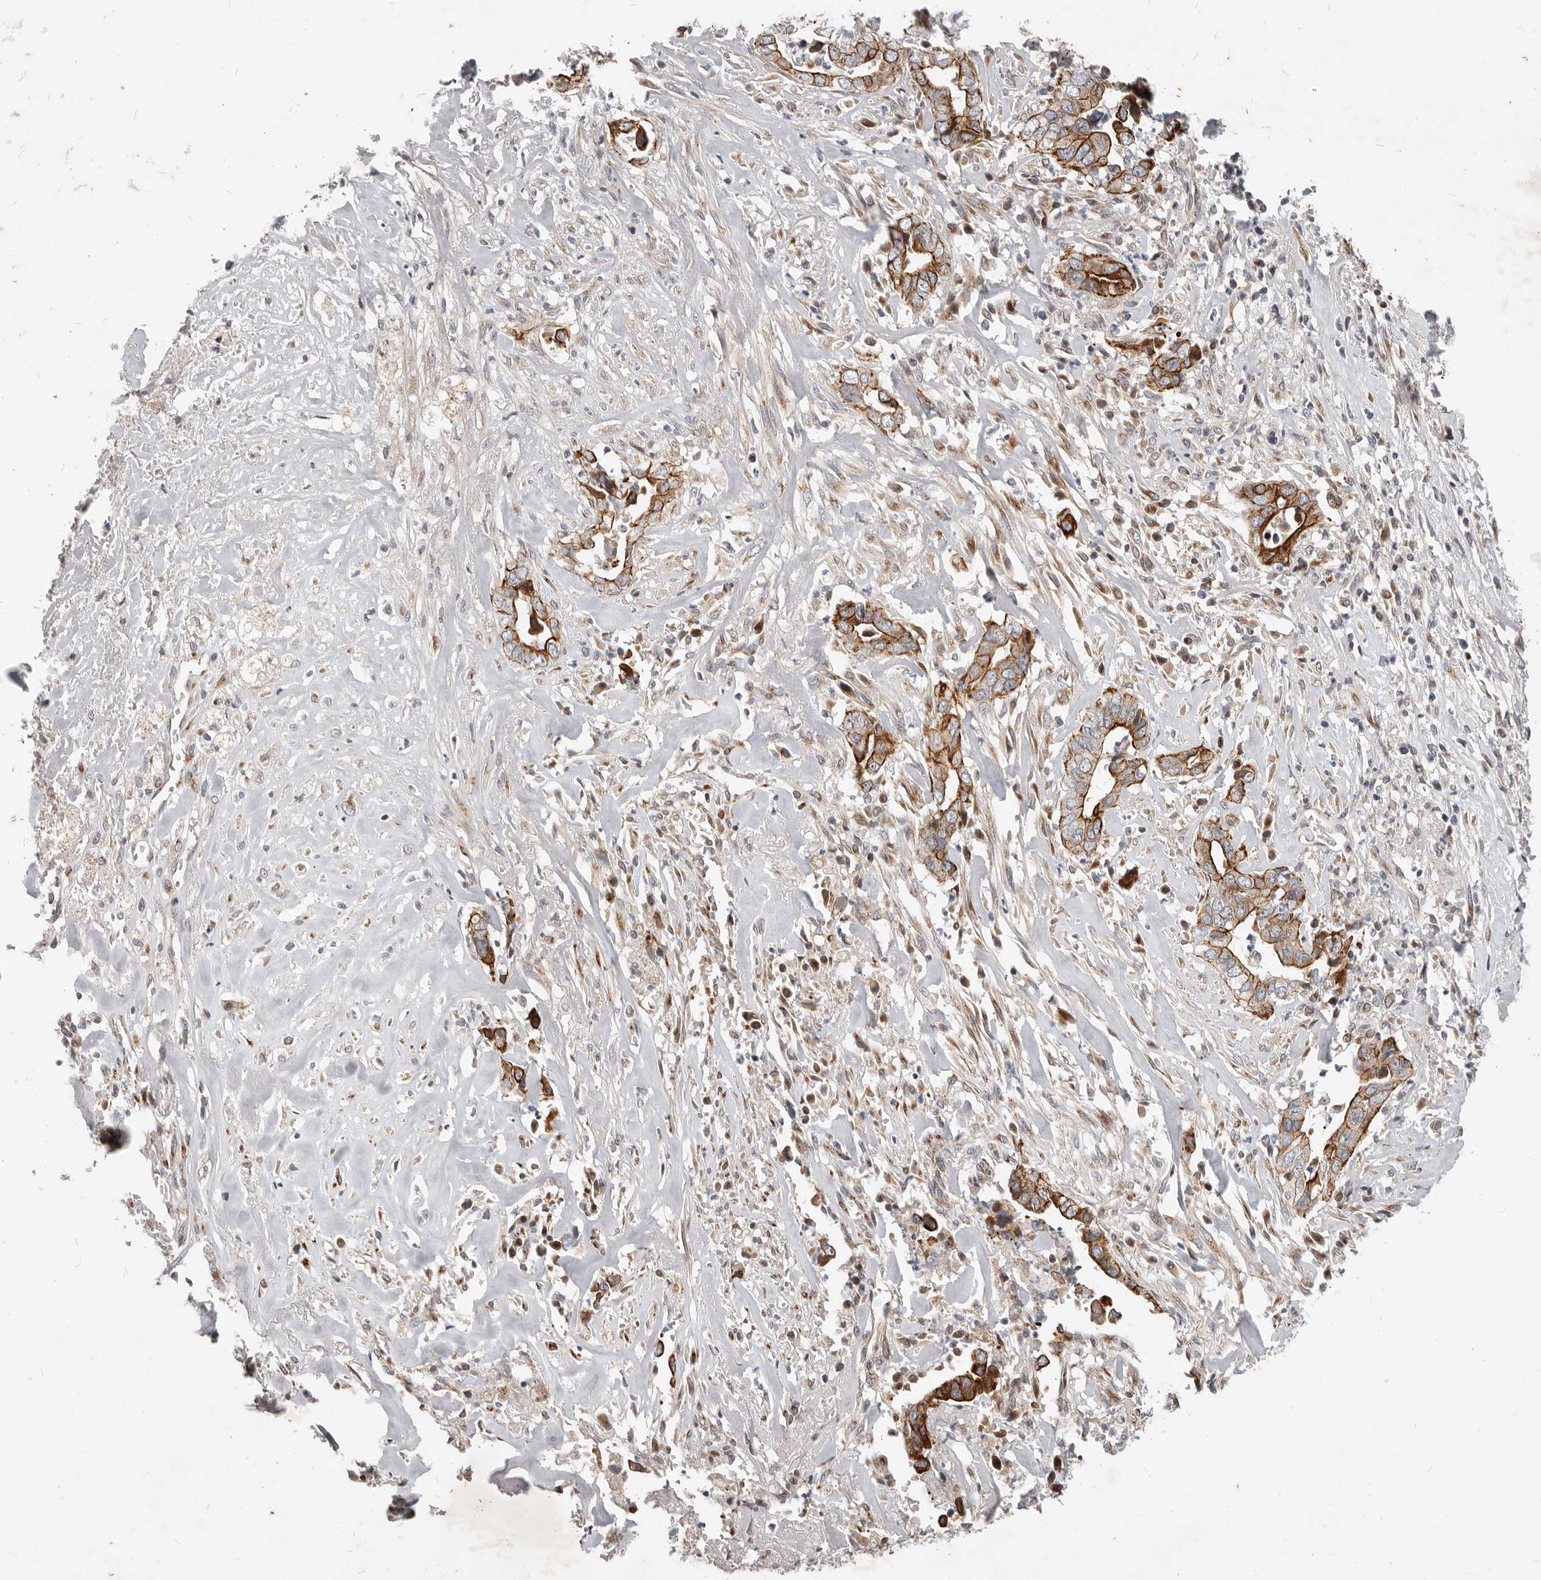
{"staining": {"intensity": "strong", "quantity": ">75%", "location": "cytoplasmic/membranous"}, "tissue": "liver cancer", "cell_type": "Tumor cells", "image_type": "cancer", "snomed": [{"axis": "morphology", "description": "Cholangiocarcinoma"}, {"axis": "topography", "description": "Liver"}], "caption": "Protein expression analysis of liver cancer (cholangiocarcinoma) exhibits strong cytoplasmic/membranous staining in about >75% of tumor cells.", "gene": "NPY4R", "patient": {"sex": "female", "age": 79}}